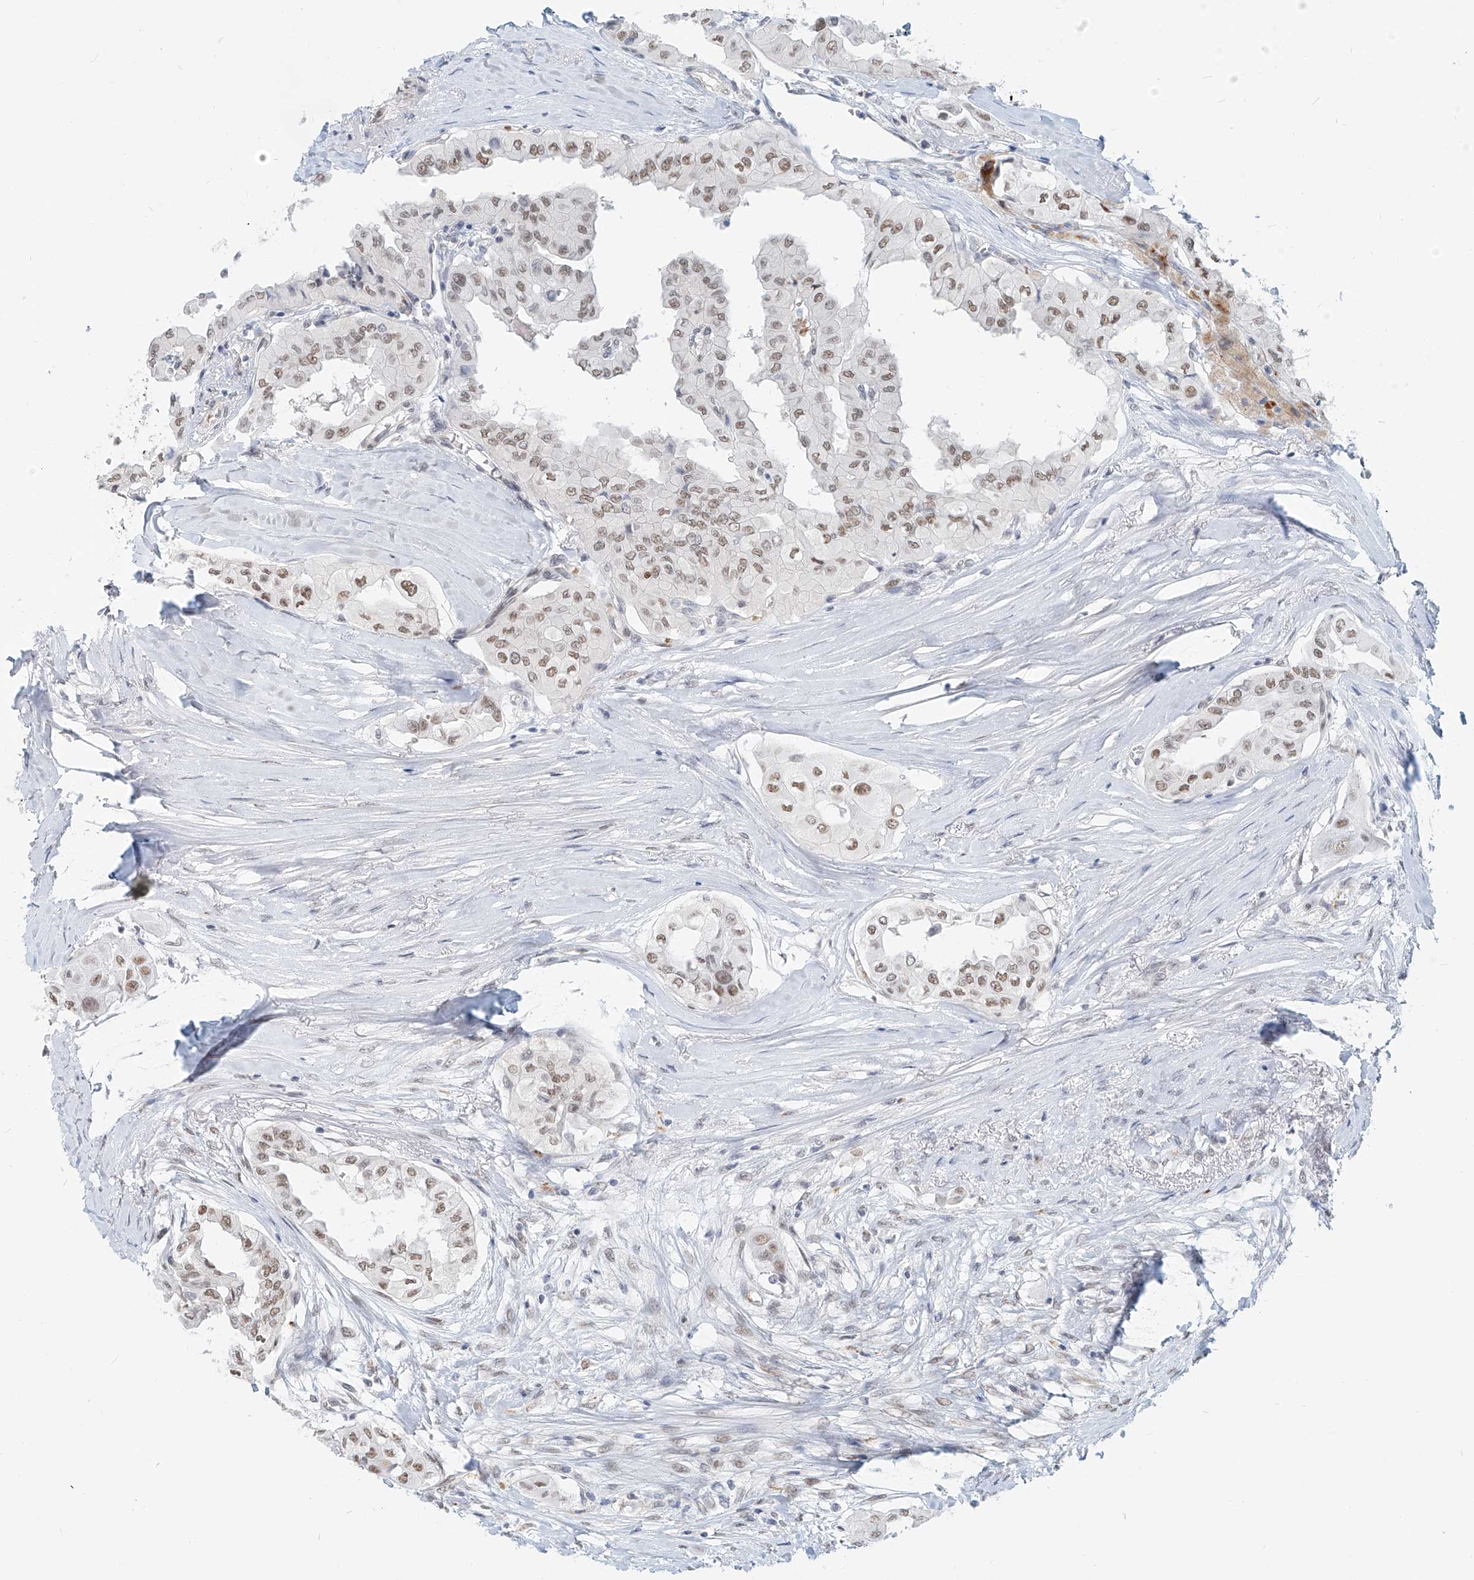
{"staining": {"intensity": "moderate", "quantity": ">75%", "location": "nuclear"}, "tissue": "thyroid cancer", "cell_type": "Tumor cells", "image_type": "cancer", "snomed": [{"axis": "morphology", "description": "Papillary adenocarcinoma, NOS"}, {"axis": "topography", "description": "Thyroid gland"}], "caption": "This is an image of immunohistochemistry staining of thyroid cancer, which shows moderate positivity in the nuclear of tumor cells.", "gene": "SASH1", "patient": {"sex": "female", "age": 59}}